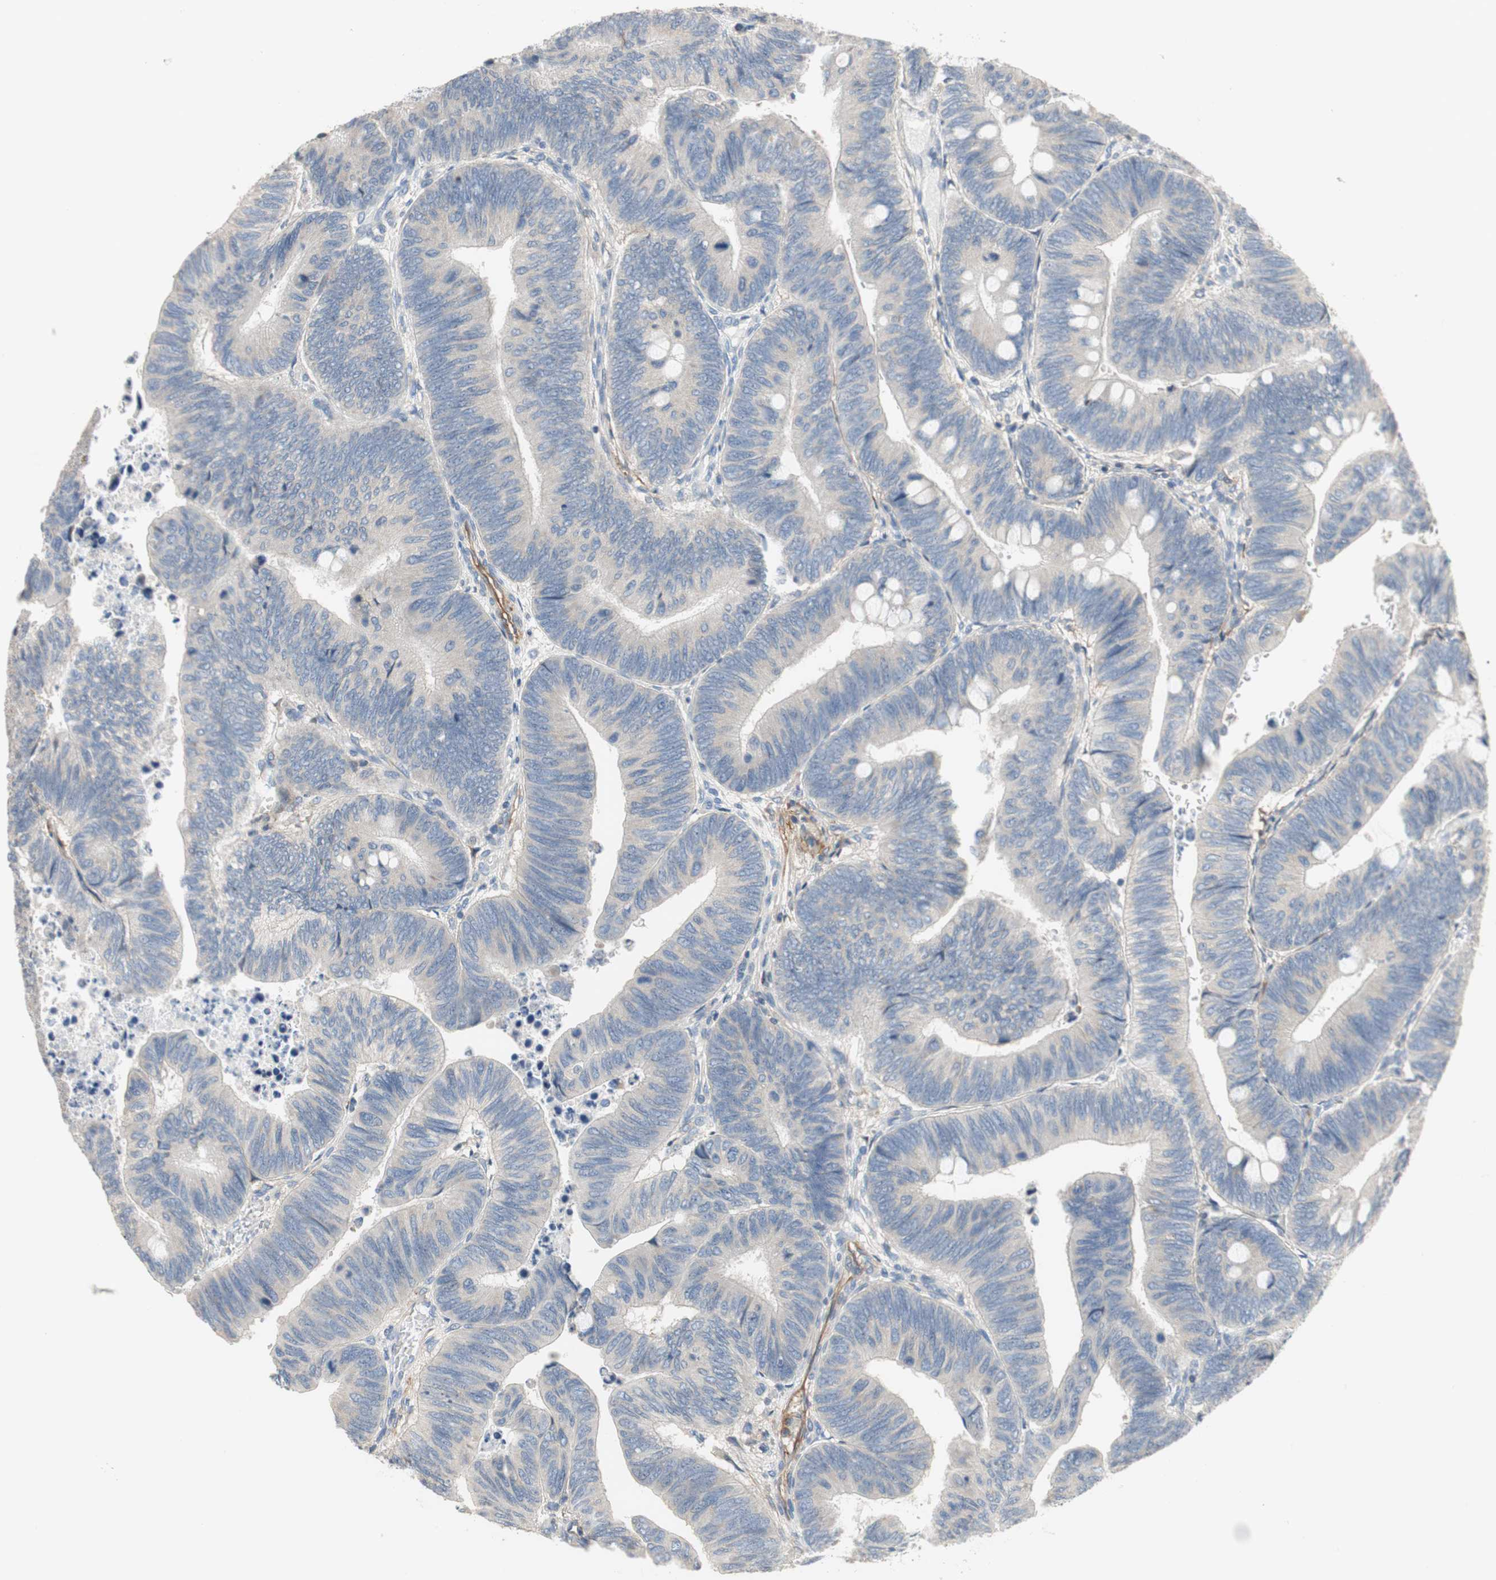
{"staining": {"intensity": "negative", "quantity": "none", "location": "none"}, "tissue": "colorectal cancer", "cell_type": "Tumor cells", "image_type": "cancer", "snomed": [{"axis": "morphology", "description": "Normal tissue, NOS"}, {"axis": "morphology", "description": "Adenocarcinoma, NOS"}, {"axis": "topography", "description": "Rectum"}, {"axis": "topography", "description": "Peripheral nerve tissue"}], "caption": "The immunohistochemistry micrograph has no significant positivity in tumor cells of adenocarcinoma (colorectal) tissue.", "gene": "ALPL", "patient": {"sex": "male", "age": 92}}